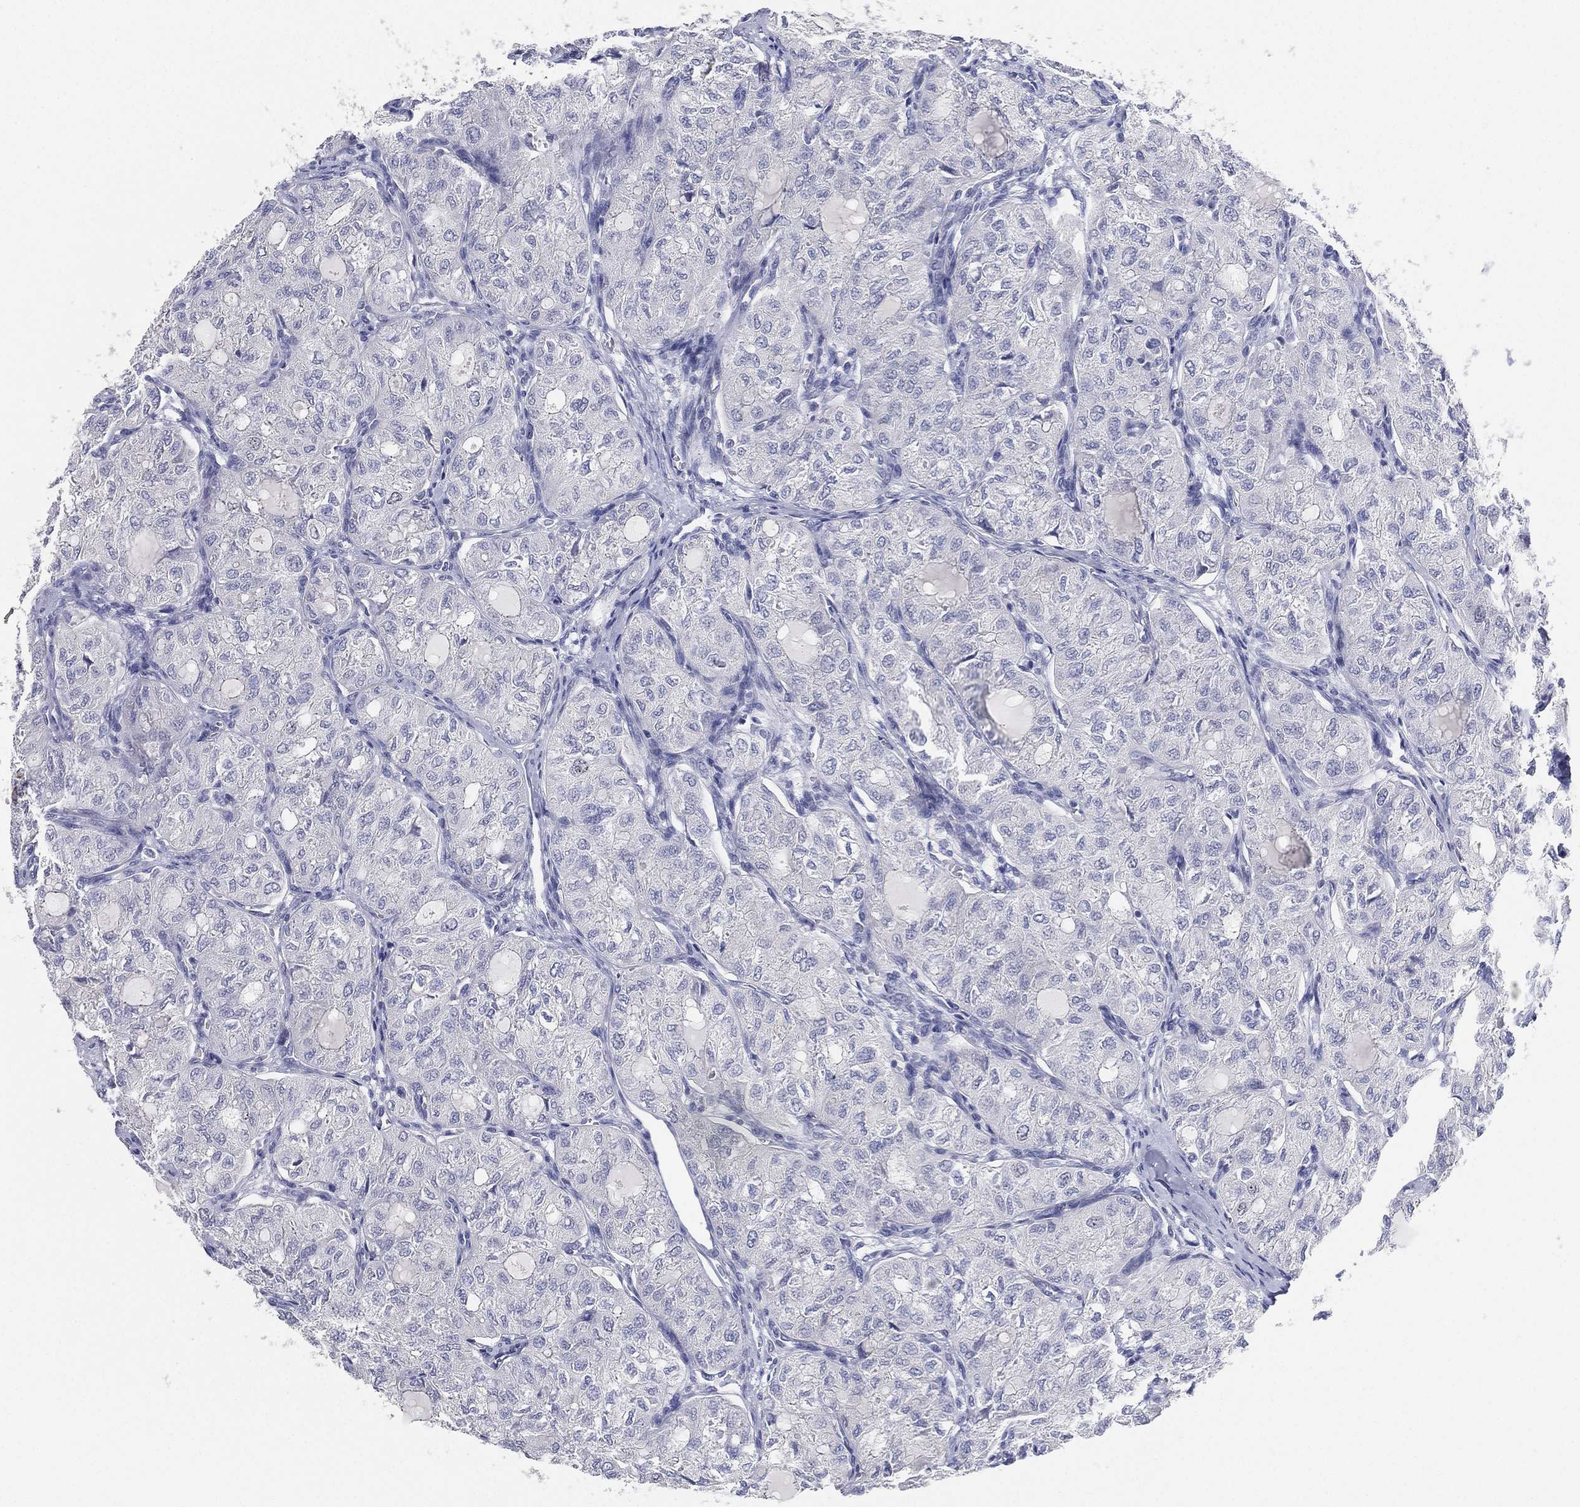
{"staining": {"intensity": "negative", "quantity": "none", "location": "none"}, "tissue": "thyroid cancer", "cell_type": "Tumor cells", "image_type": "cancer", "snomed": [{"axis": "morphology", "description": "Follicular adenoma carcinoma, NOS"}, {"axis": "topography", "description": "Thyroid gland"}], "caption": "This is a histopathology image of immunohistochemistry (IHC) staining of thyroid cancer (follicular adenoma carcinoma), which shows no expression in tumor cells.", "gene": "FAM187B", "patient": {"sex": "male", "age": 75}}